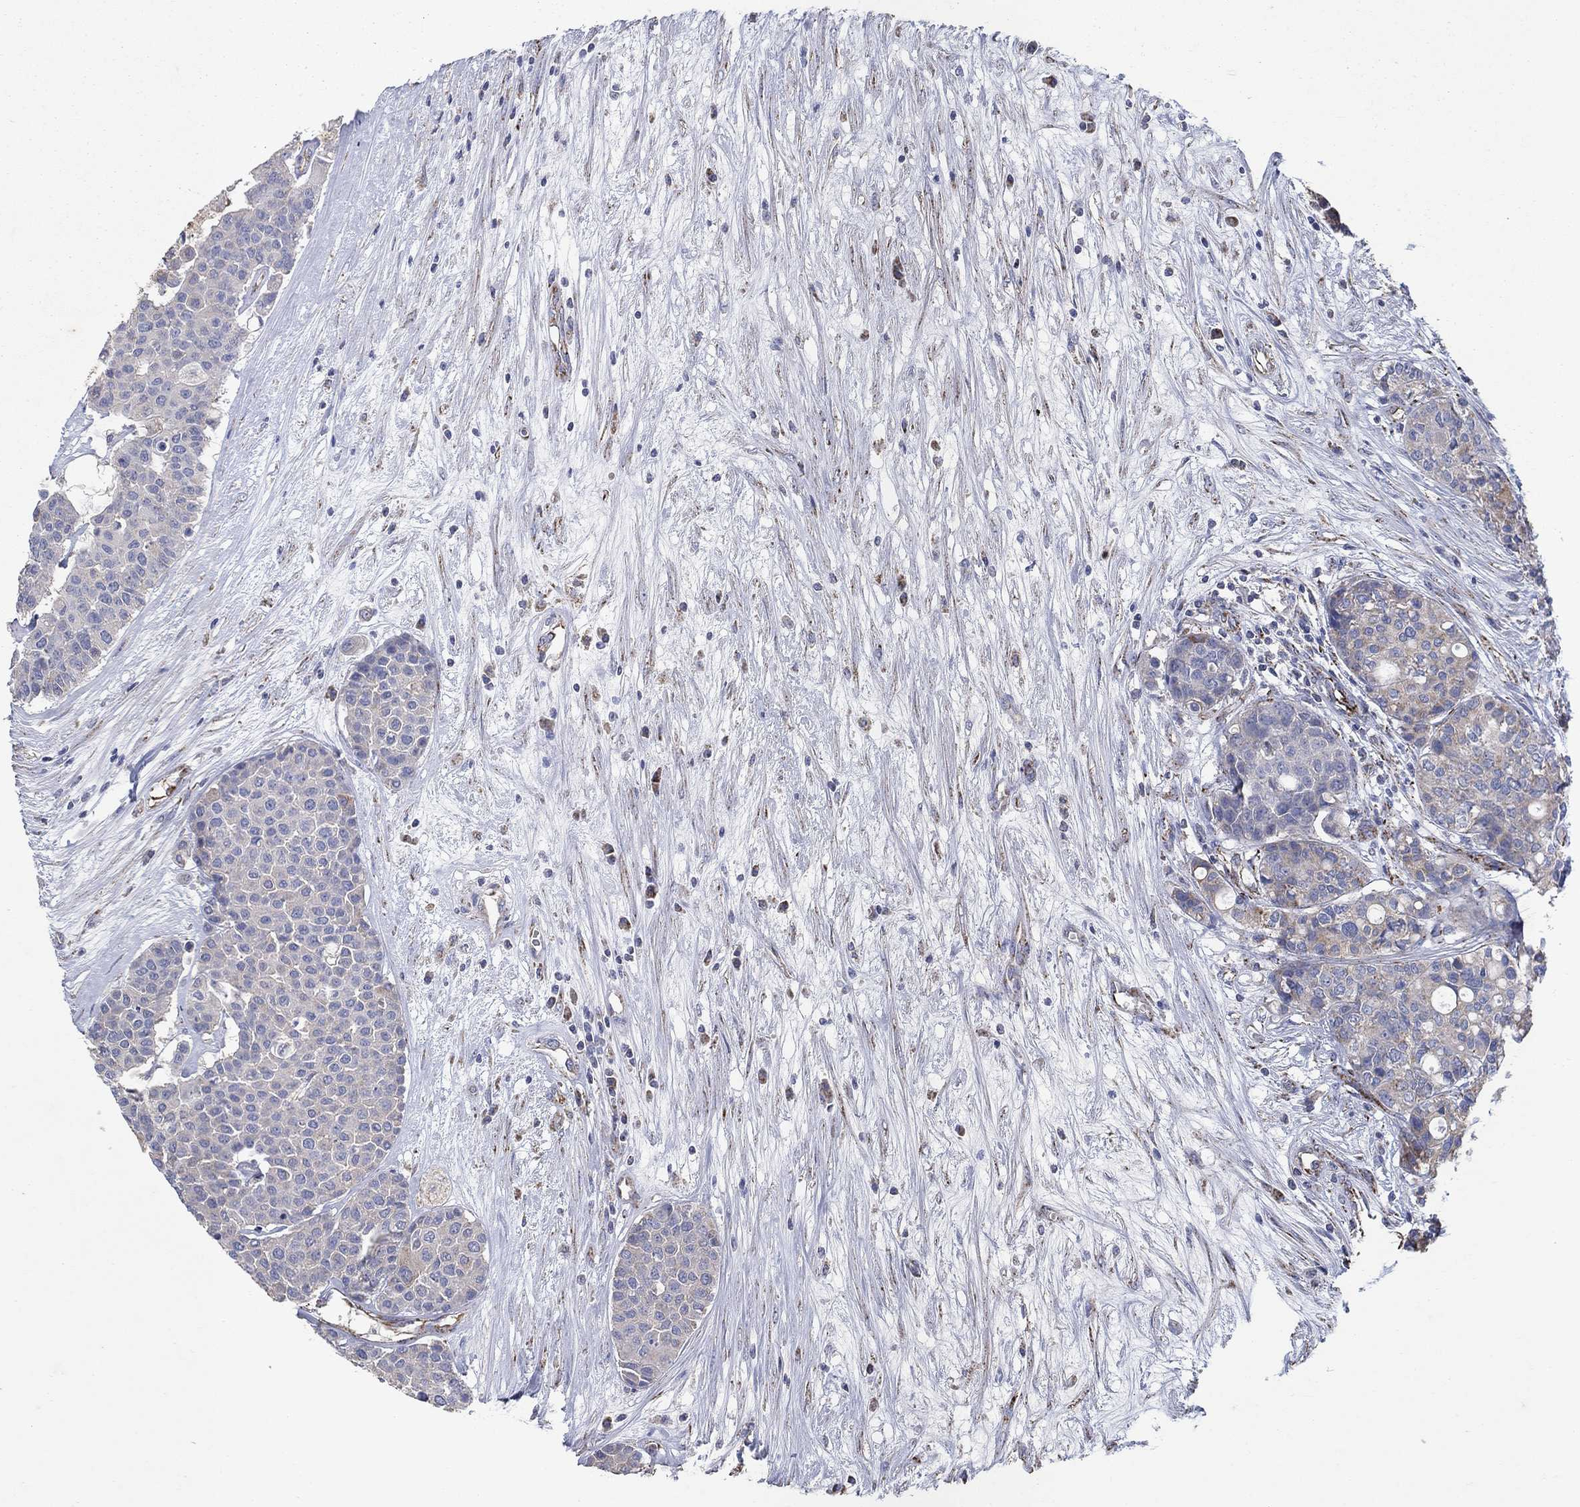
{"staining": {"intensity": "weak", "quantity": "25%-75%", "location": "cytoplasmic/membranous"}, "tissue": "carcinoid", "cell_type": "Tumor cells", "image_type": "cancer", "snomed": [{"axis": "morphology", "description": "Carcinoid, malignant, NOS"}, {"axis": "topography", "description": "Colon"}], "caption": "The immunohistochemical stain highlights weak cytoplasmic/membranous expression in tumor cells of malignant carcinoid tissue. (DAB (3,3'-diaminobenzidine) IHC with brightfield microscopy, high magnification).", "gene": "PNPLA2", "patient": {"sex": "male", "age": 81}}